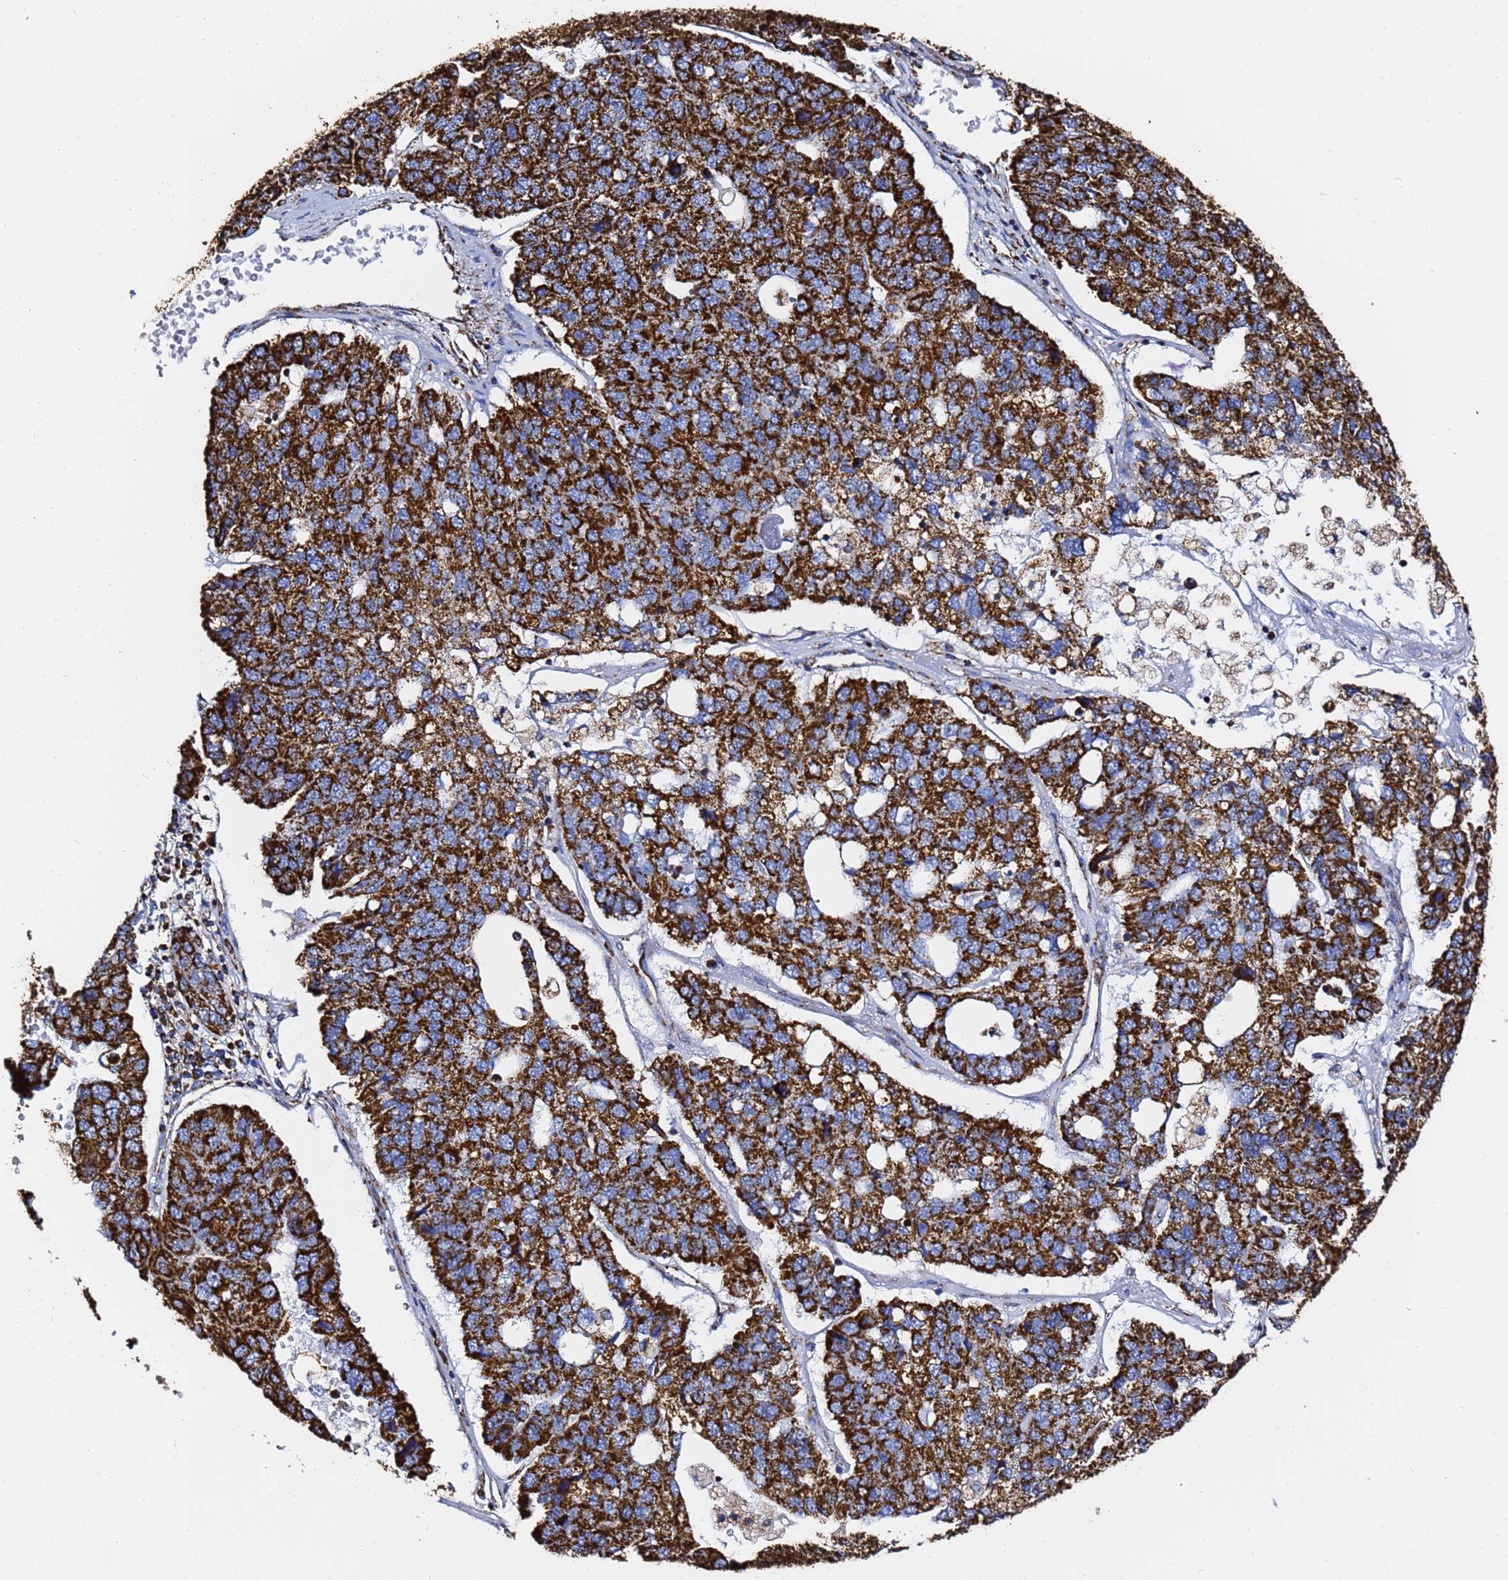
{"staining": {"intensity": "strong", "quantity": ">75%", "location": "cytoplasmic/membranous"}, "tissue": "pancreatic cancer", "cell_type": "Tumor cells", "image_type": "cancer", "snomed": [{"axis": "morphology", "description": "Adenocarcinoma, NOS"}, {"axis": "topography", "description": "Pancreas"}], "caption": "This image exhibits immunohistochemistry (IHC) staining of human adenocarcinoma (pancreatic), with high strong cytoplasmic/membranous positivity in about >75% of tumor cells.", "gene": "PHB2", "patient": {"sex": "female", "age": 61}}